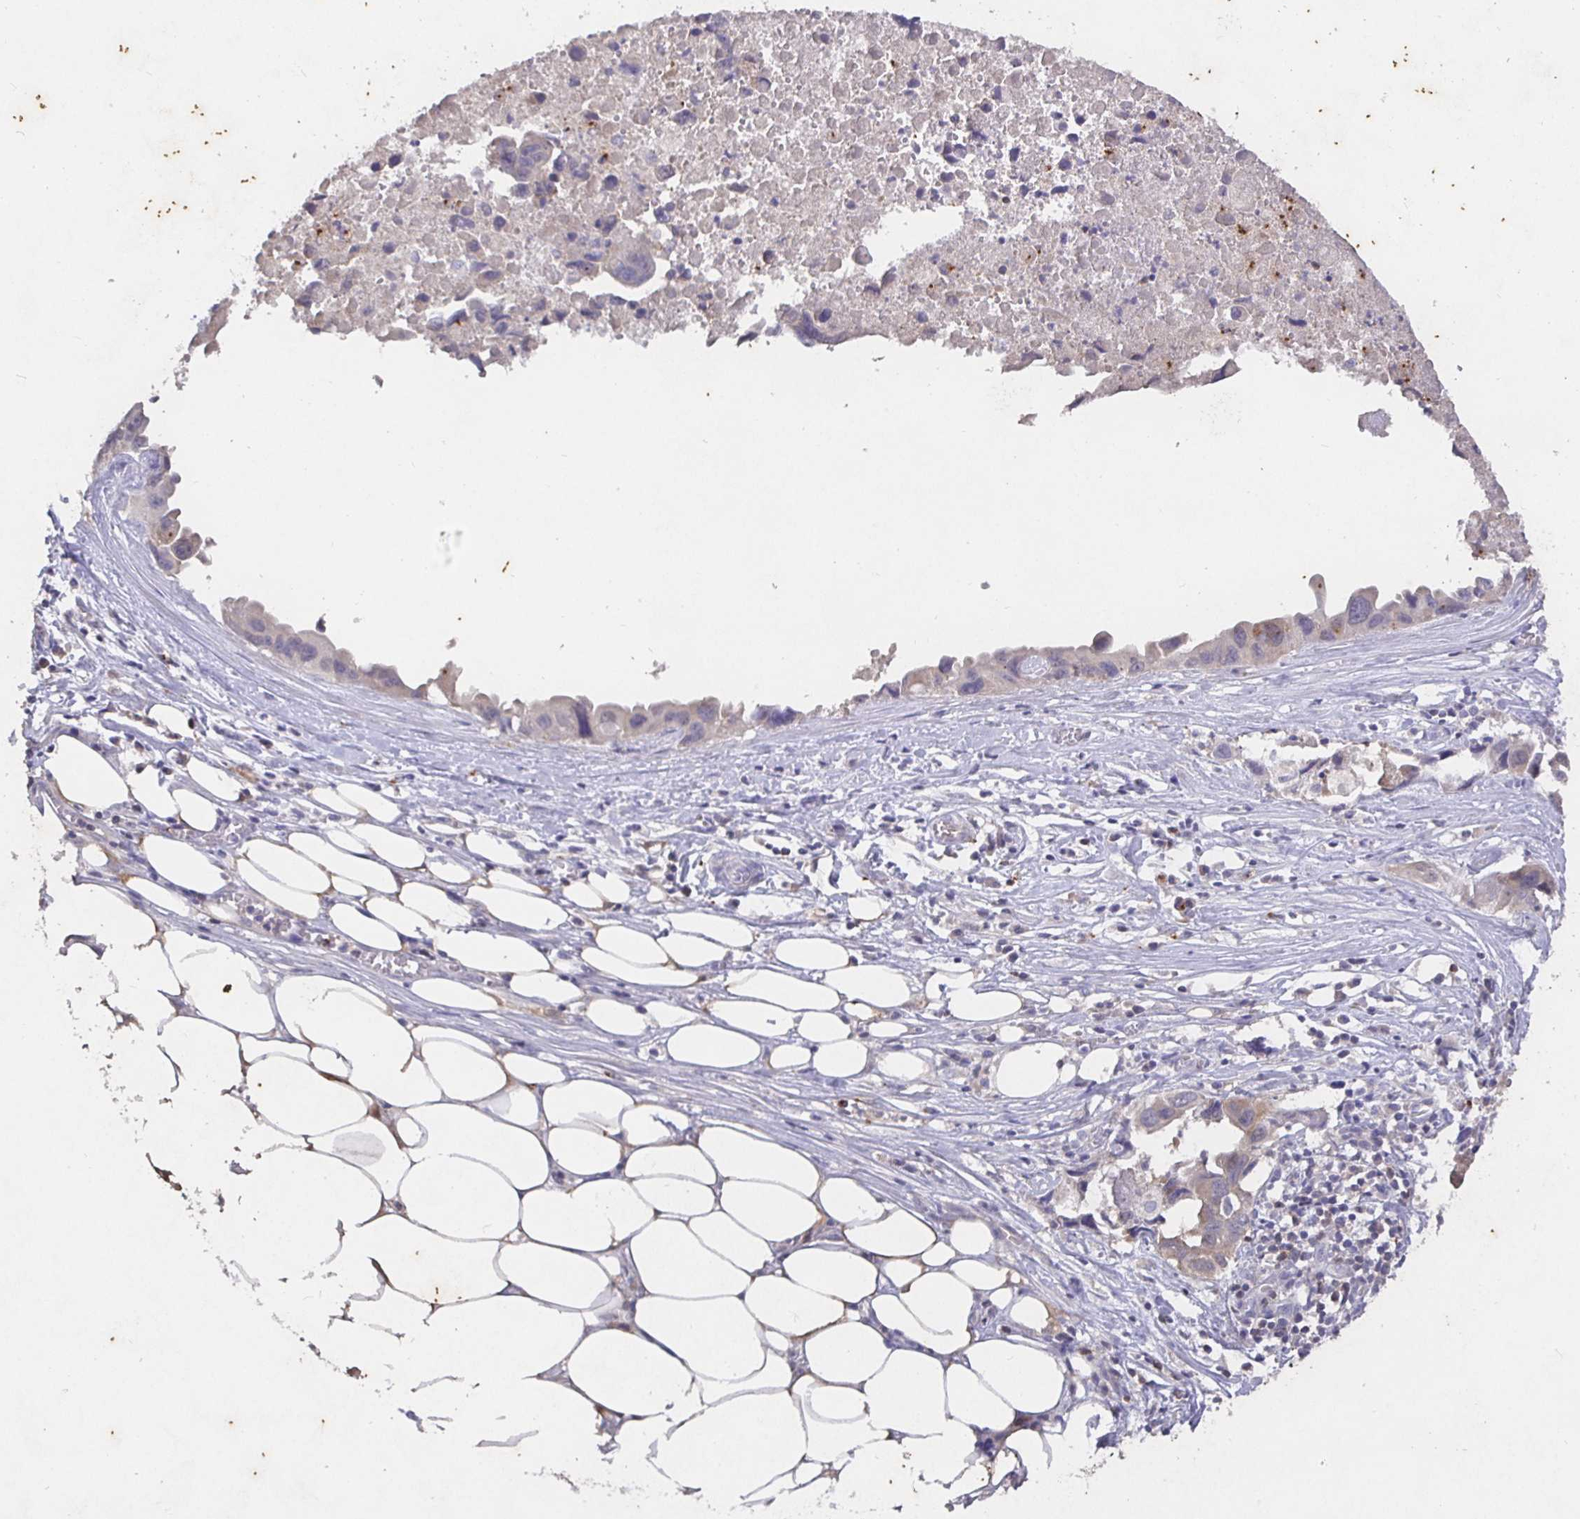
{"staining": {"intensity": "negative", "quantity": "none", "location": "none"}, "tissue": "lung cancer", "cell_type": "Tumor cells", "image_type": "cancer", "snomed": [{"axis": "morphology", "description": "Adenocarcinoma, NOS"}, {"axis": "topography", "description": "Lymph node"}, {"axis": "topography", "description": "Lung"}], "caption": "DAB immunohistochemical staining of lung cancer reveals no significant staining in tumor cells. (Brightfield microscopy of DAB (3,3'-diaminobenzidine) IHC at high magnification).", "gene": "SHISA4", "patient": {"sex": "male", "age": 64}}